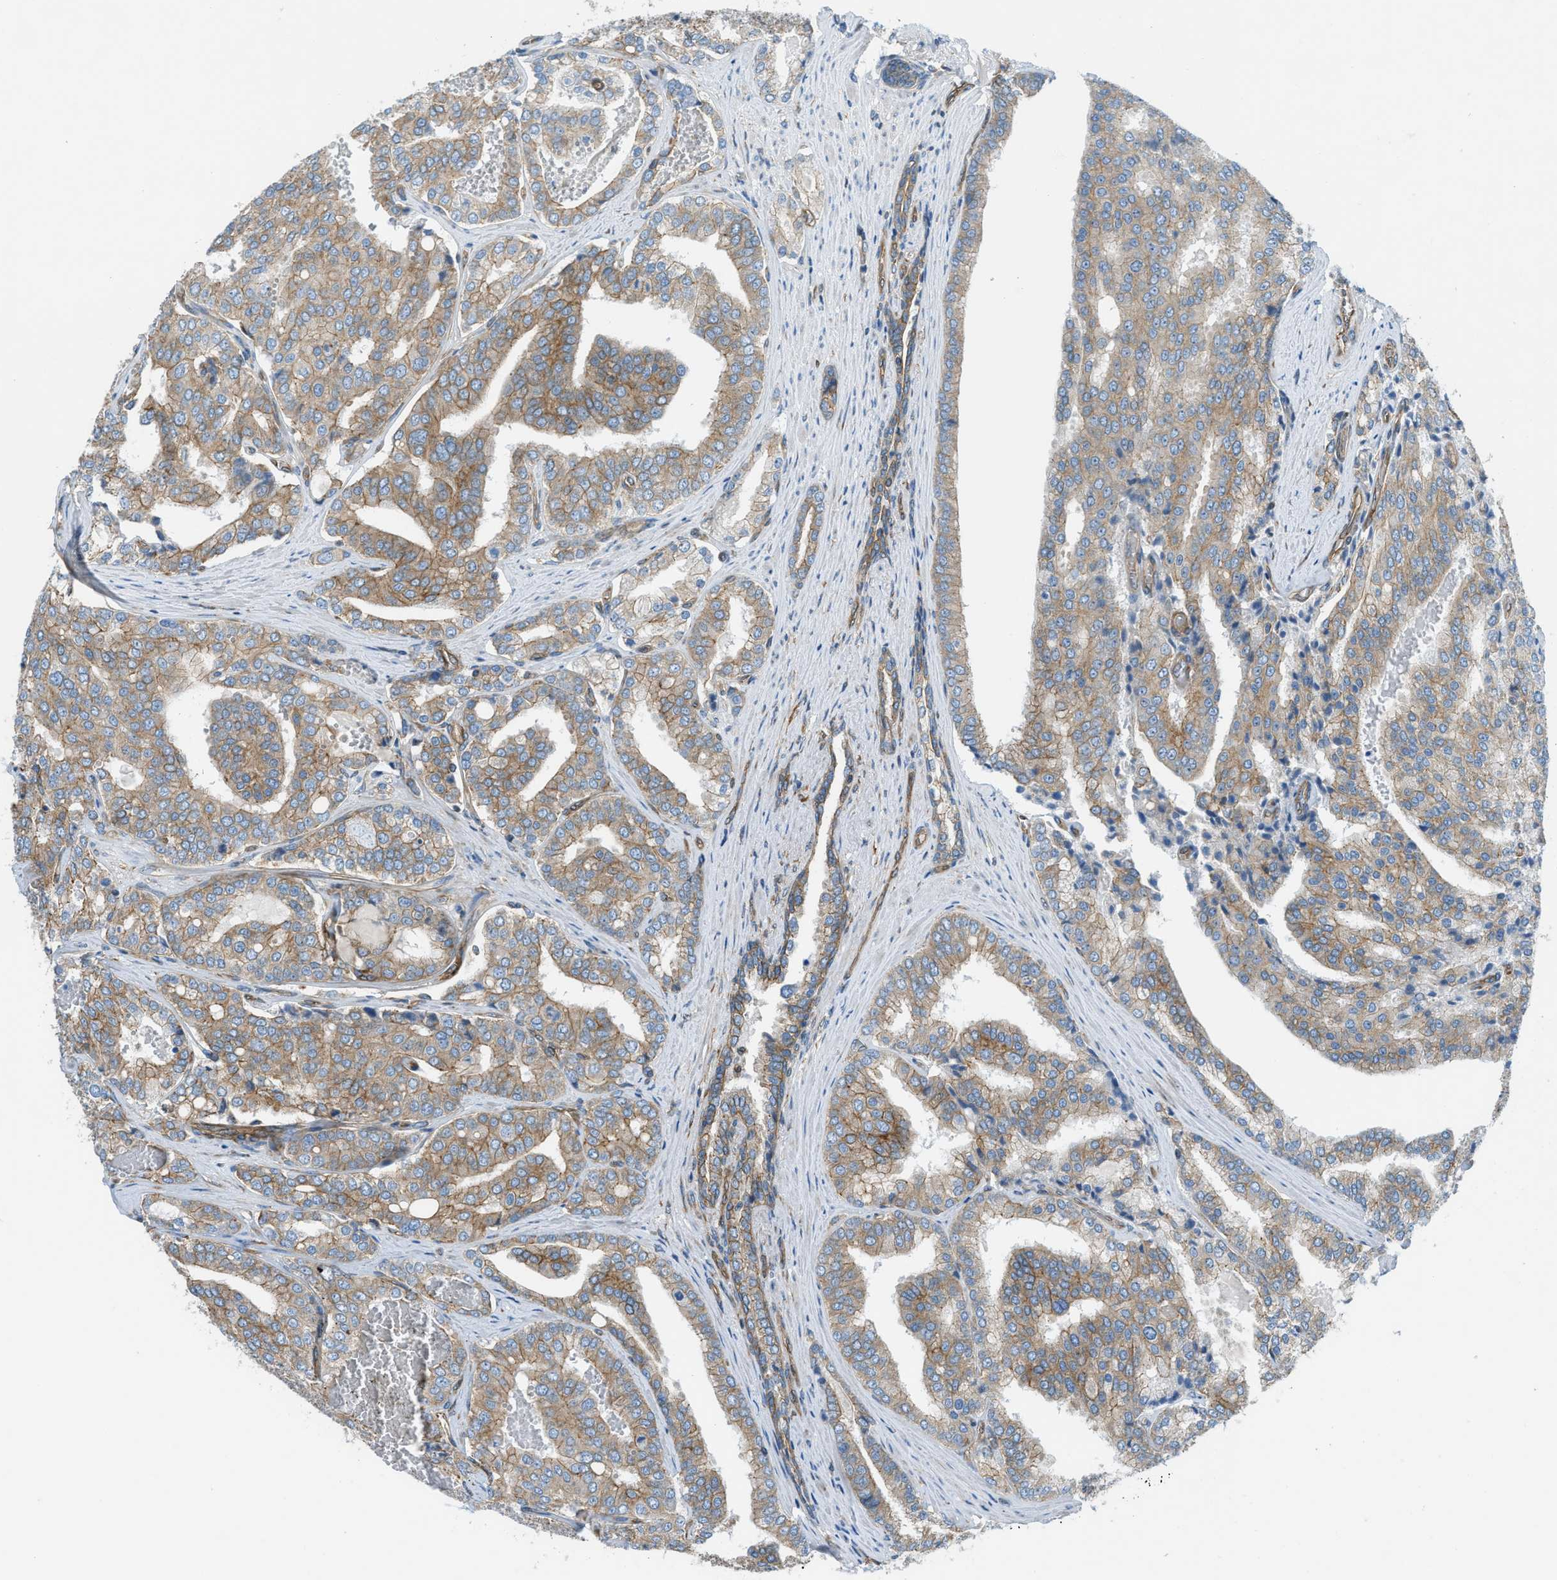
{"staining": {"intensity": "moderate", "quantity": "25%-75%", "location": "cytoplasmic/membranous"}, "tissue": "prostate cancer", "cell_type": "Tumor cells", "image_type": "cancer", "snomed": [{"axis": "morphology", "description": "Adenocarcinoma, High grade"}, {"axis": "topography", "description": "Prostate"}], "caption": "Immunohistochemical staining of human prostate cancer (high-grade adenocarcinoma) displays moderate cytoplasmic/membranous protein staining in approximately 25%-75% of tumor cells.", "gene": "DMAC1", "patient": {"sex": "male", "age": 50}}